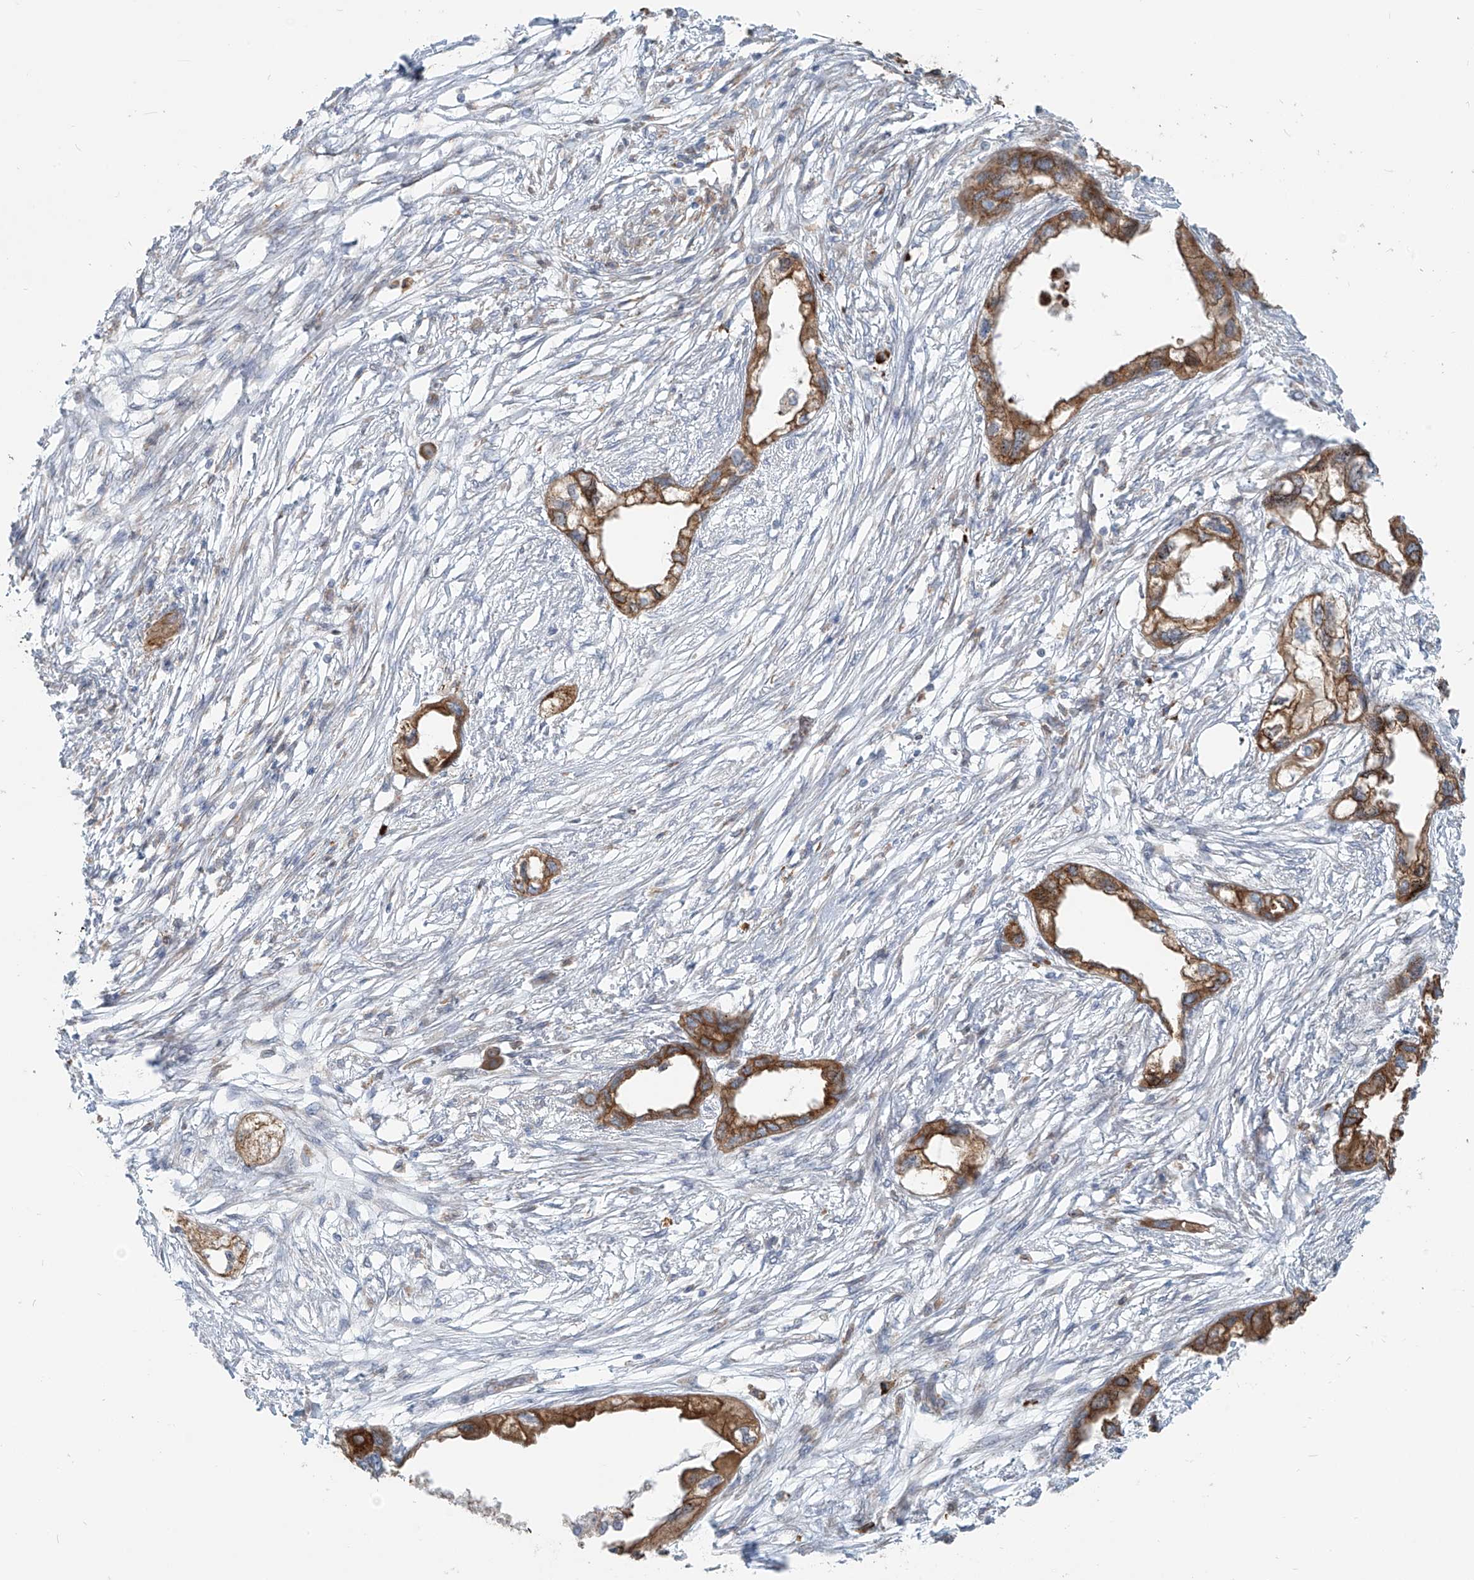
{"staining": {"intensity": "moderate", "quantity": ">75%", "location": "cytoplasmic/membranous"}, "tissue": "endometrial cancer", "cell_type": "Tumor cells", "image_type": "cancer", "snomed": [{"axis": "morphology", "description": "Adenocarcinoma, NOS"}, {"axis": "morphology", "description": "Adenocarcinoma, metastatic, NOS"}, {"axis": "topography", "description": "Adipose tissue"}, {"axis": "topography", "description": "Endometrium"}], "caption": "High-magnification brightfield microscopy of adenocarcinoma (endometrial) stained with DAB (3,3'-diaminobenzidine) (brown) and counterstained with hematoxylin (blue). tumor cells exhibit moderate cytoplasmic/membranous positivity is seen in about>75% of cells.", "gene": "KATNIP", "patient": {"sex": "female", "age": 67}}